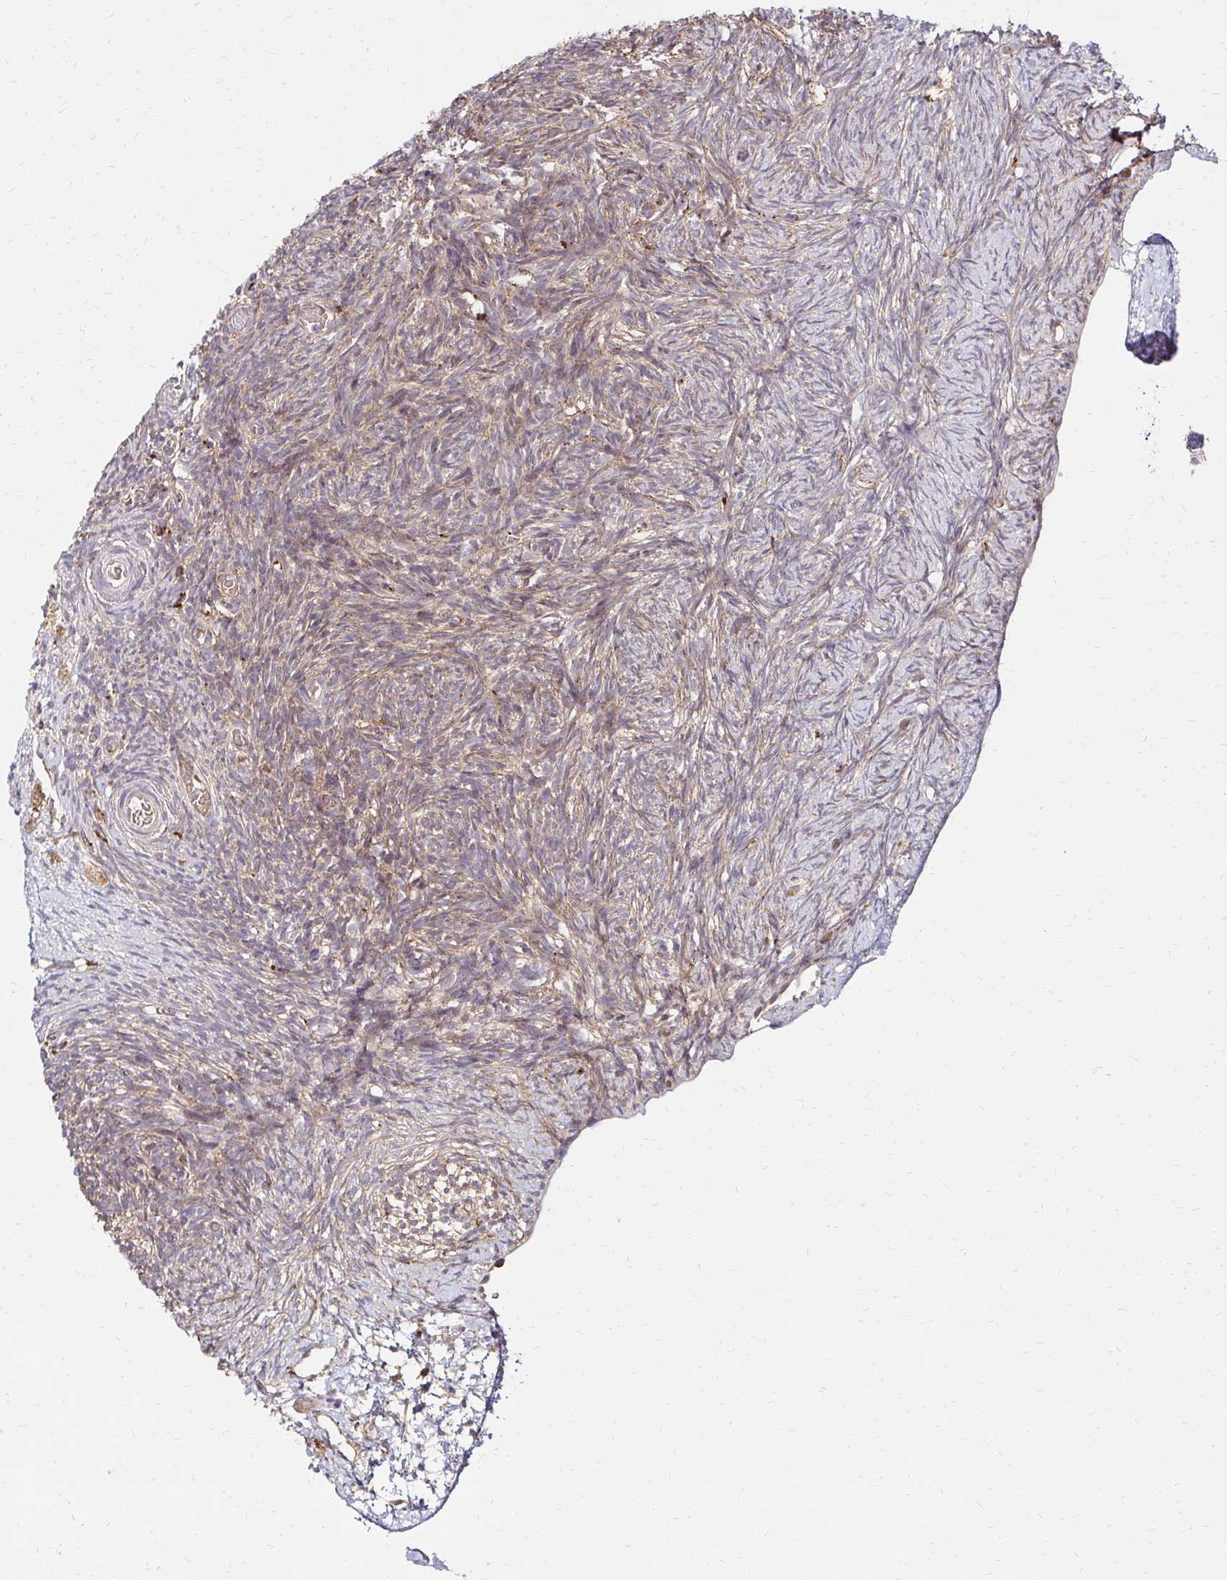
{"staining": {"intensity": "weak", "quantity": ">75%", "location": "cytoplasmic/membranous"}, "tissue": "ovary", "cell_type": "Follicle cells", "image_type": "normal", "snomed": [{"axis": "morphology", "description": "Normal tissue, NOS"}, {"axis": "topography", "description": "Ovary"}], "caption": "Immunohistochemistry (IHC) photomicrograph of unremarkable ovary: ovary stained using immunohistochemistry shows low levels of weak protein expression localized specifically in the cytoplasmic/membranous of follicle cells, appearing as a cytoplasmic/membranous brown color.", "gene": "IDUA", "patient": {"sex": "female", "age": 39}}